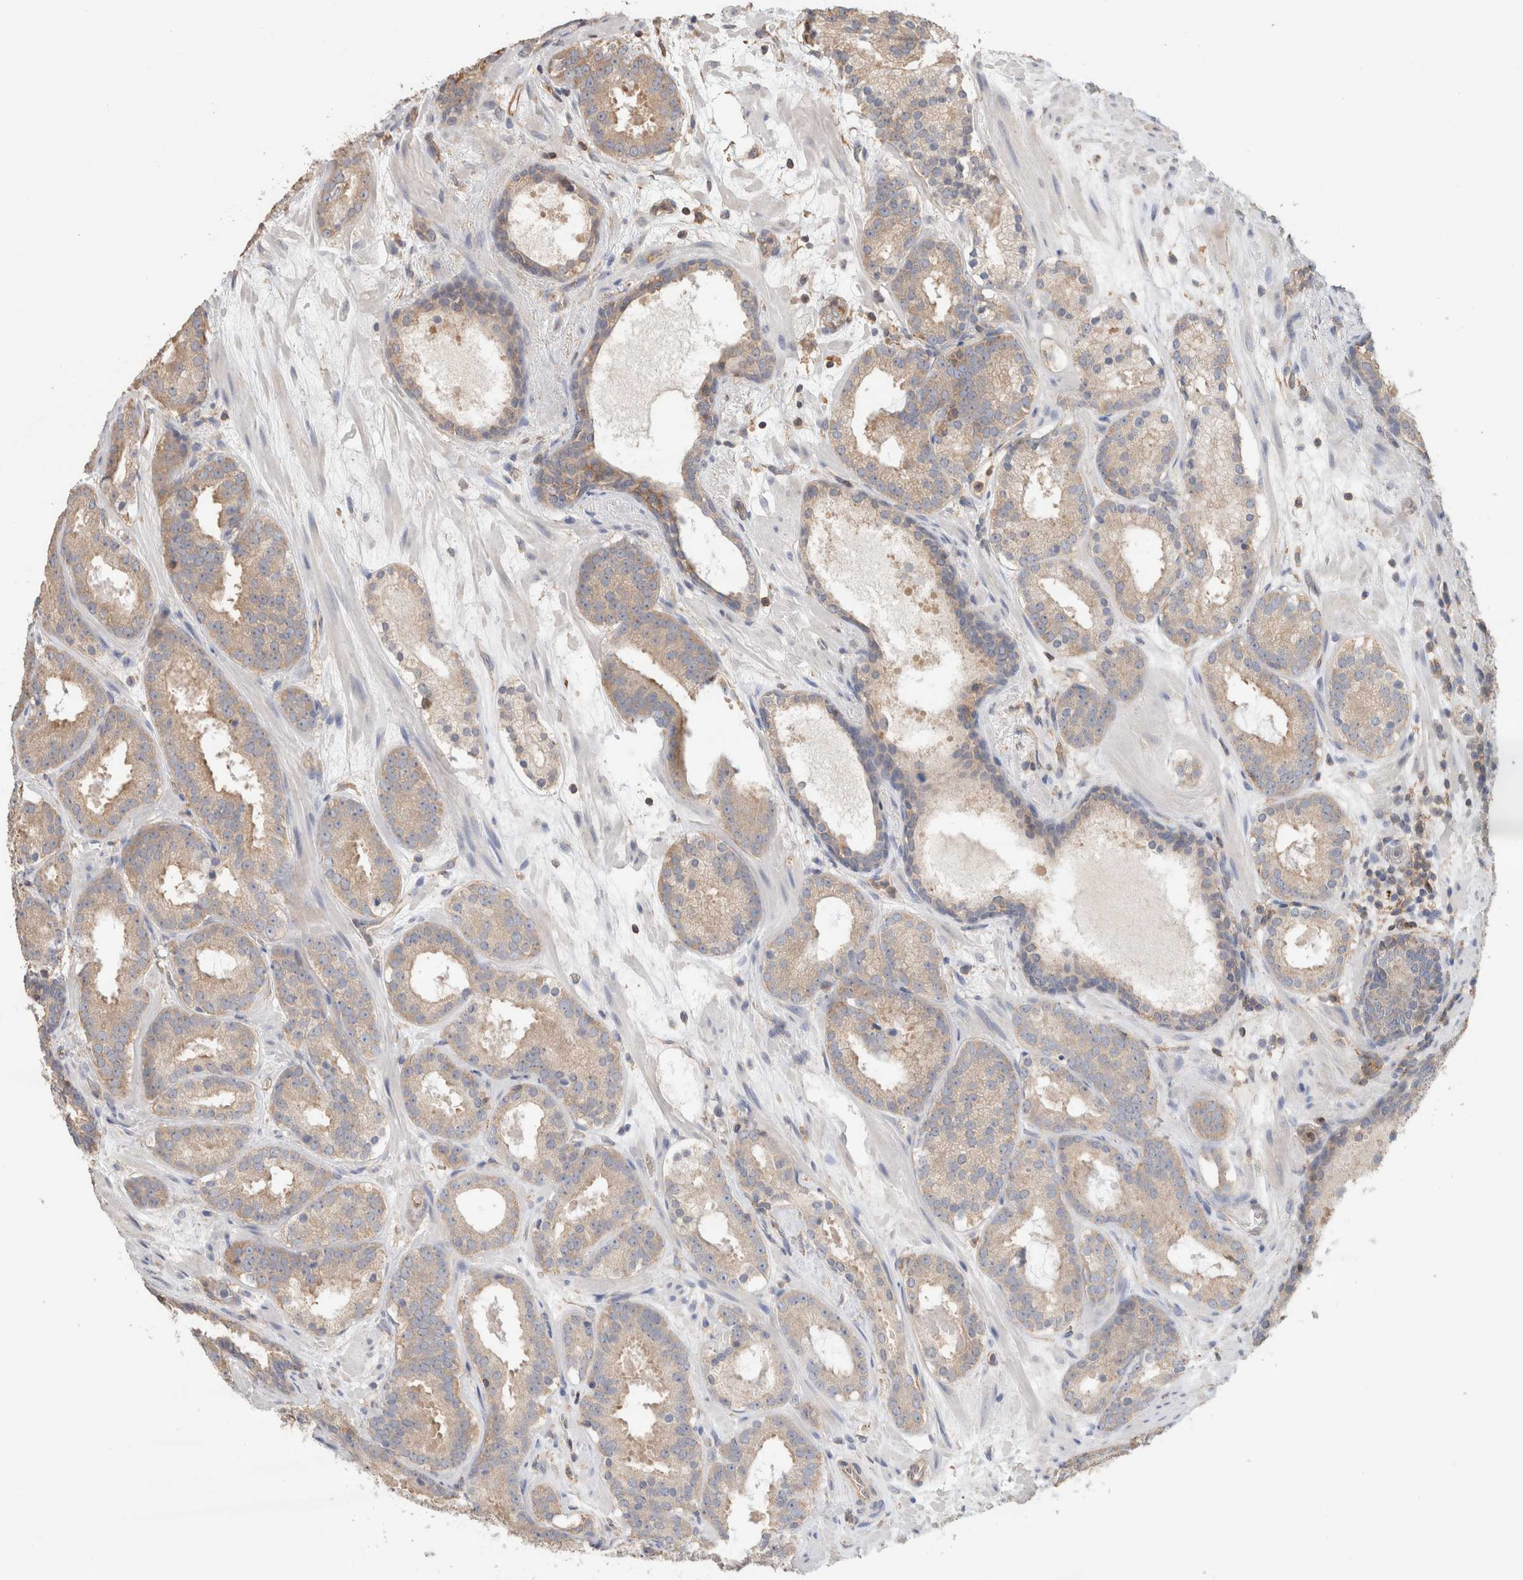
{"staining": {"intensity": "weak", "quantity": ">75%", "location": "cytoplasmic/membranous"}, "tissue": "prostate cancer", "cell_type": "Tumor cells", "image_type": "cancer", "snomed": [{"axis": "morphology", "description": "Adenocarcinoma, Low grade"}, {"axis": "topography", "description": "Prostate"}], "caption": "The histopathology image demonstrates a brown stain indicating the presence of a protein in the cytoplasmic/membranous of tumor cells in prostate cancer. (brown staining indicates protein expression, while blue staining denotes nuclei).", "gene": "CFAP418", "patient": {"sex": "male", "age": 69}}